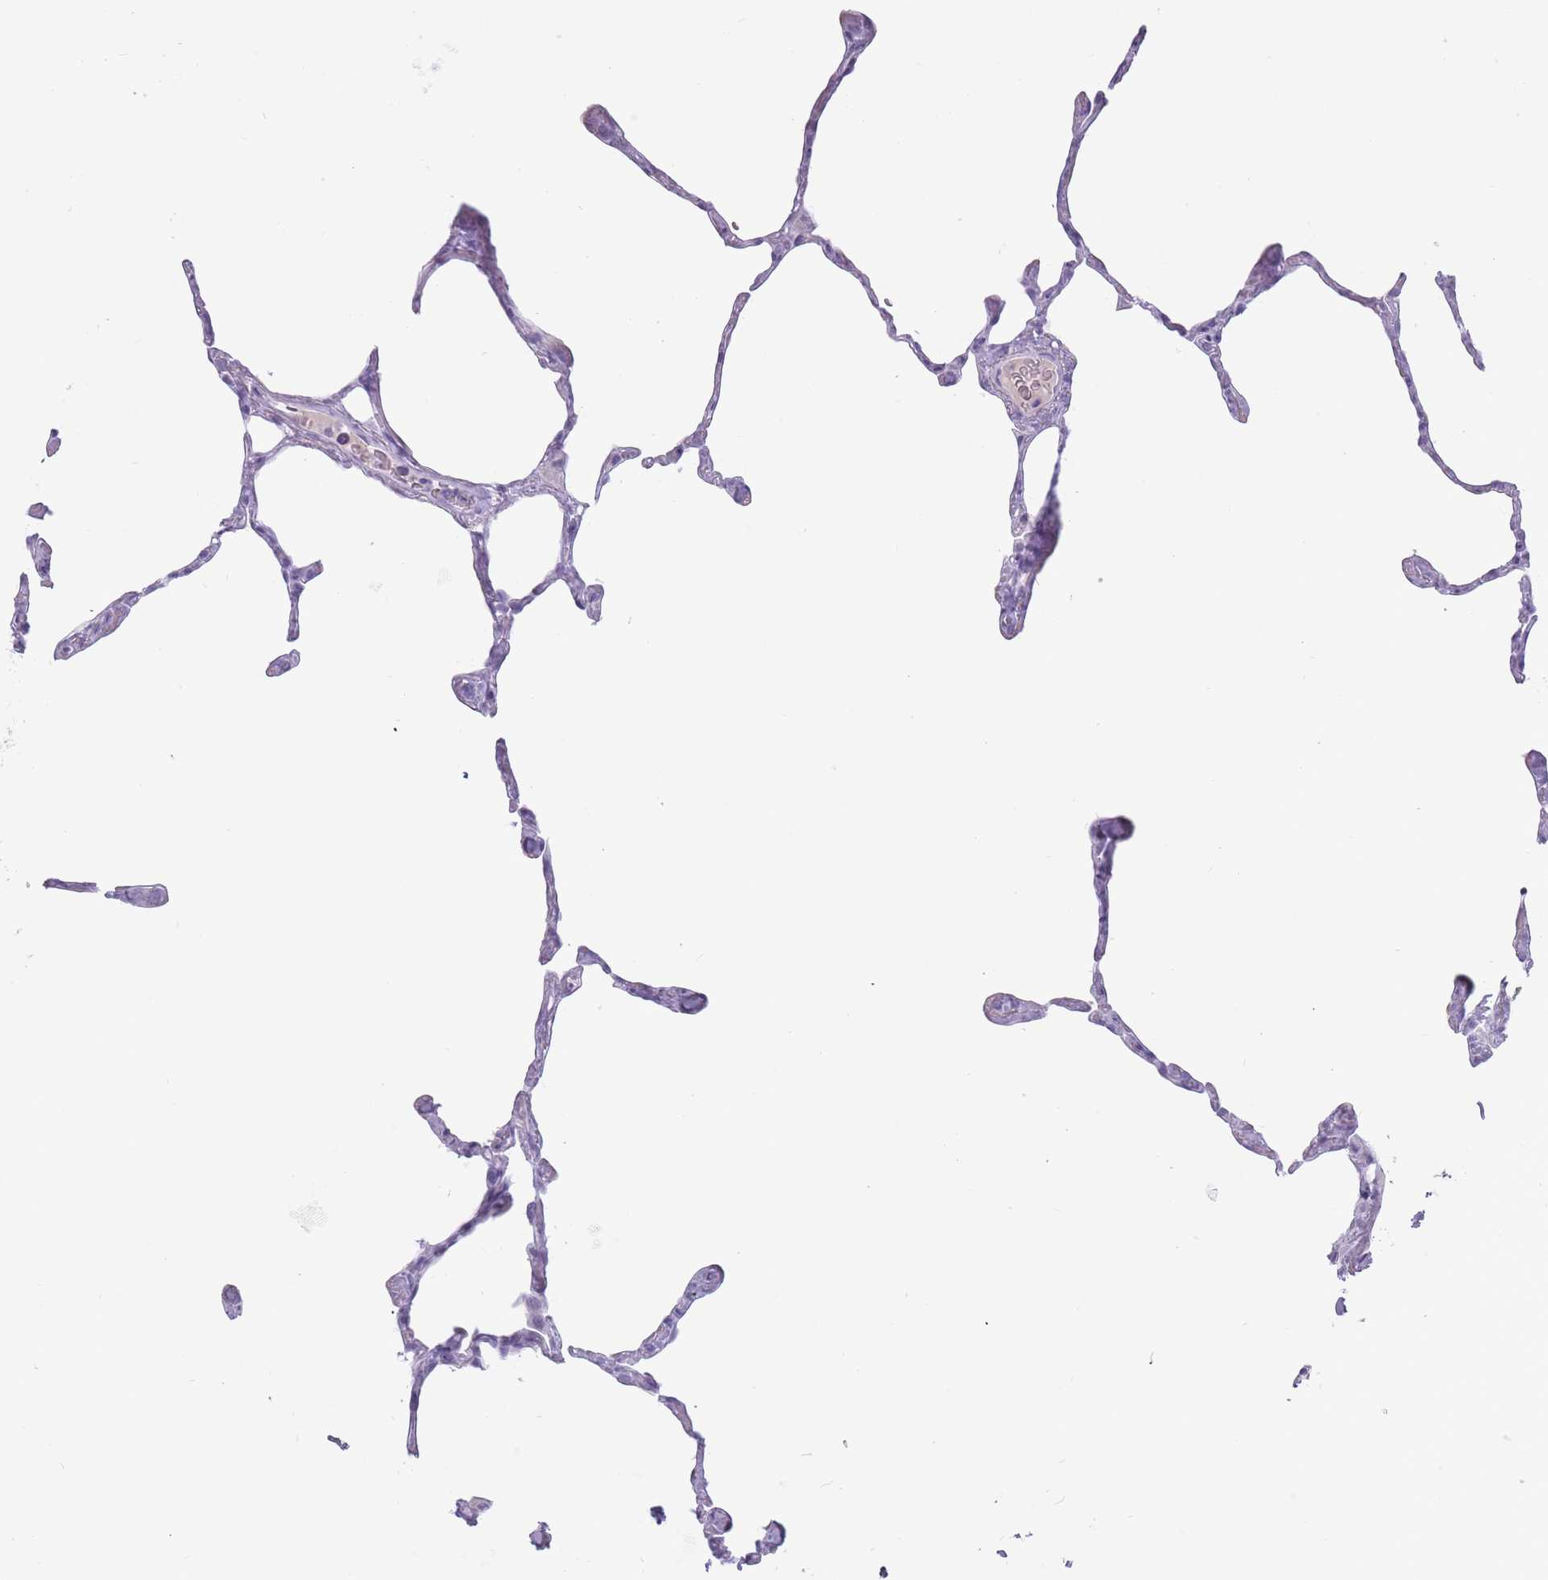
{"staining": {"intensity": "negative", "quantity": "none", "location": "none"}, "tissue": "lung", "cell_type": "Alveolar cells", "image_type": "normal", "snomed": [{"axis": "morphology", "description": "Normal tissue, NOS"}, {"axis": "topography", "description": "Lung"}], "caption": "DAB (3,3'-diaminobenzidine) immunohistochemical staining of unremarkable human lung demonstrates no significant staining in alveolar cells. (DAB immunohistochemistry (IHC) visualized using brightfield microscopy, high magnification).", "gene": "PNMA3", "patient": {"sex": "male", "age": 65}}